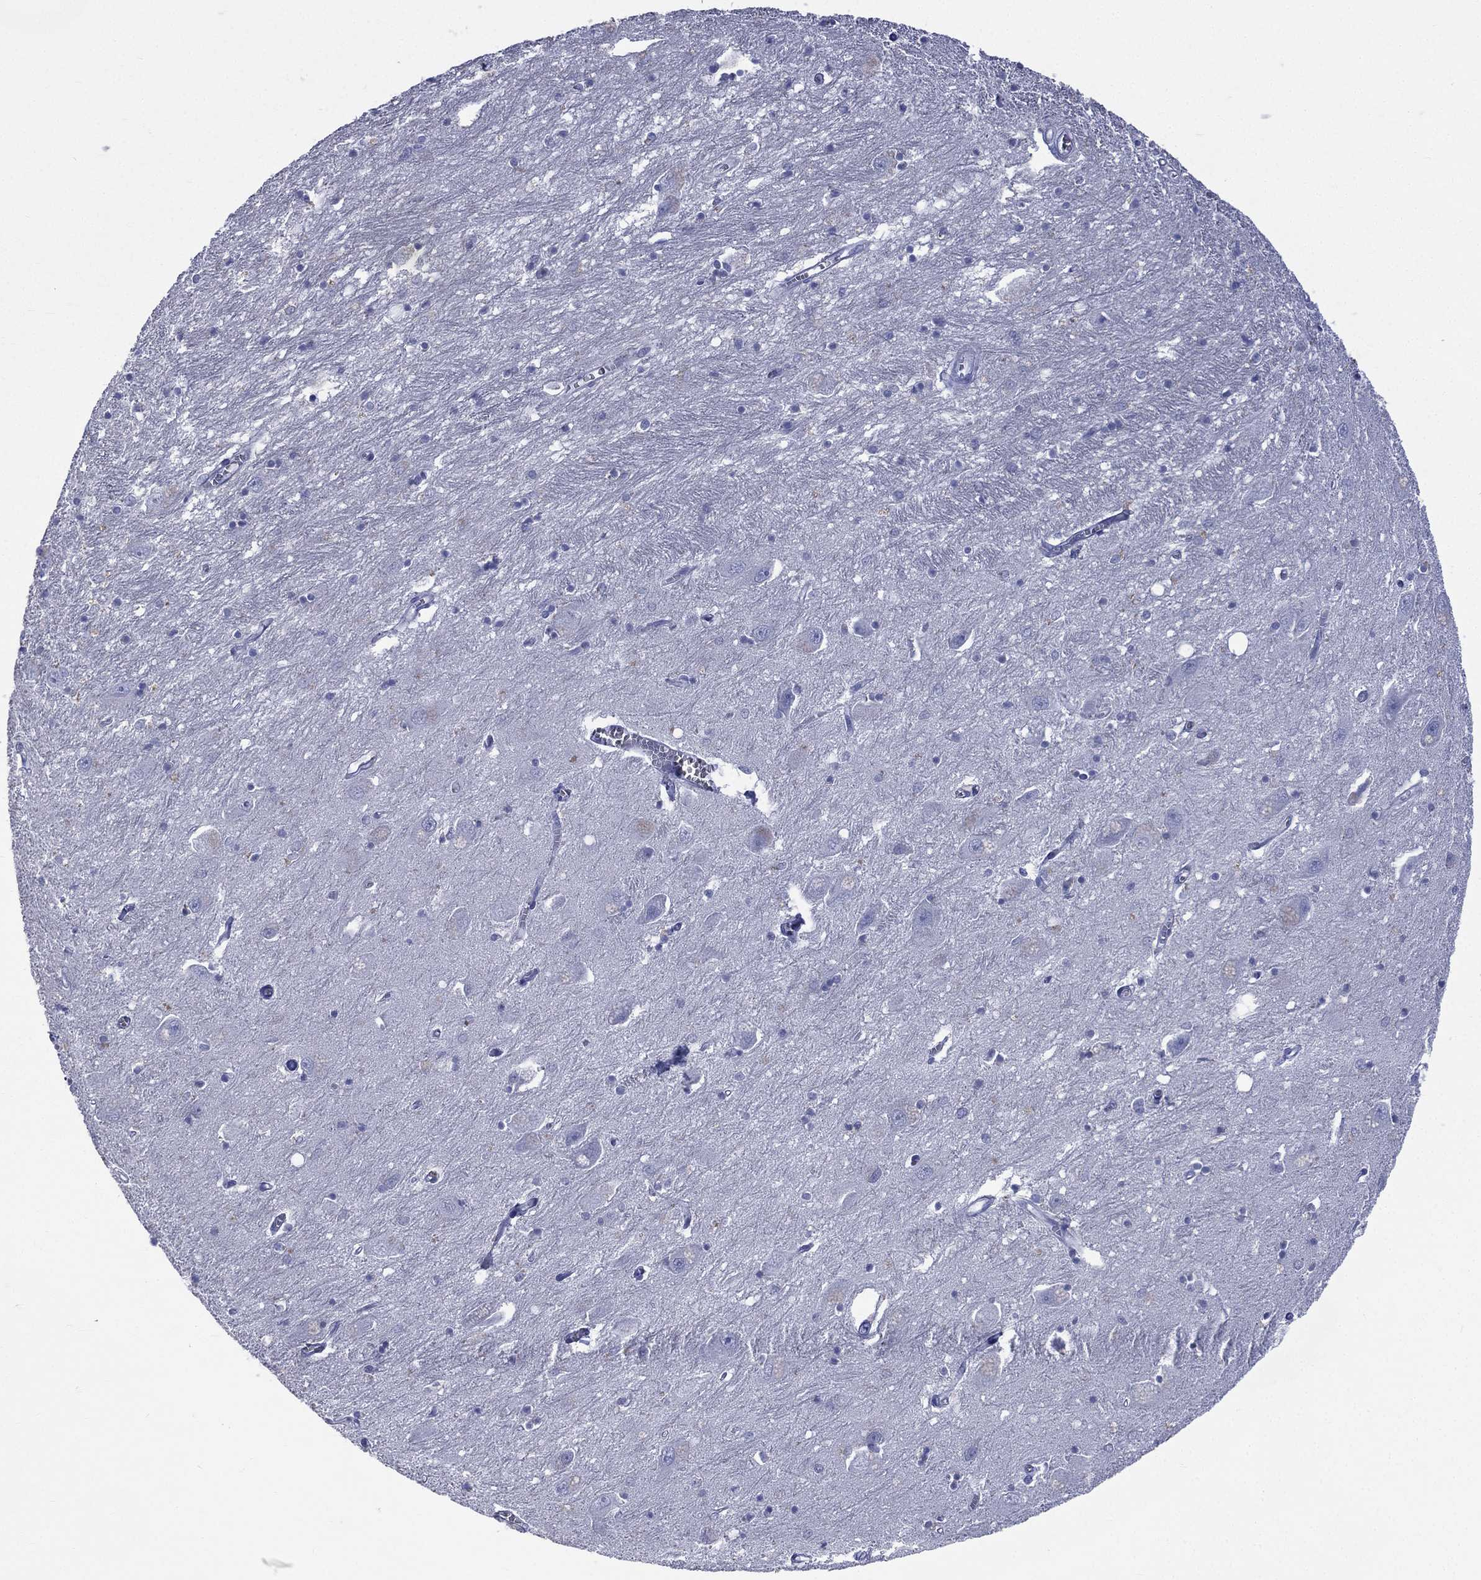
{"staining": {"intensity": "negative", "quantity": "none", "location": "none"}, "tissue": "caudate", "cell_type": "Glial cells", "image_type": "normal", "snomed": [{"axis": "morphology", "description": "Normal tissue, NOS"}, {"axis": "topography", "description": "Lateral ventricle wall"}], "caption": "An immunohistochemistry image of normal caudate is shown. There is no staining in glial cells of caudate.", "gene": "CES2", "patient": {"sex": "male", "age": 54}}